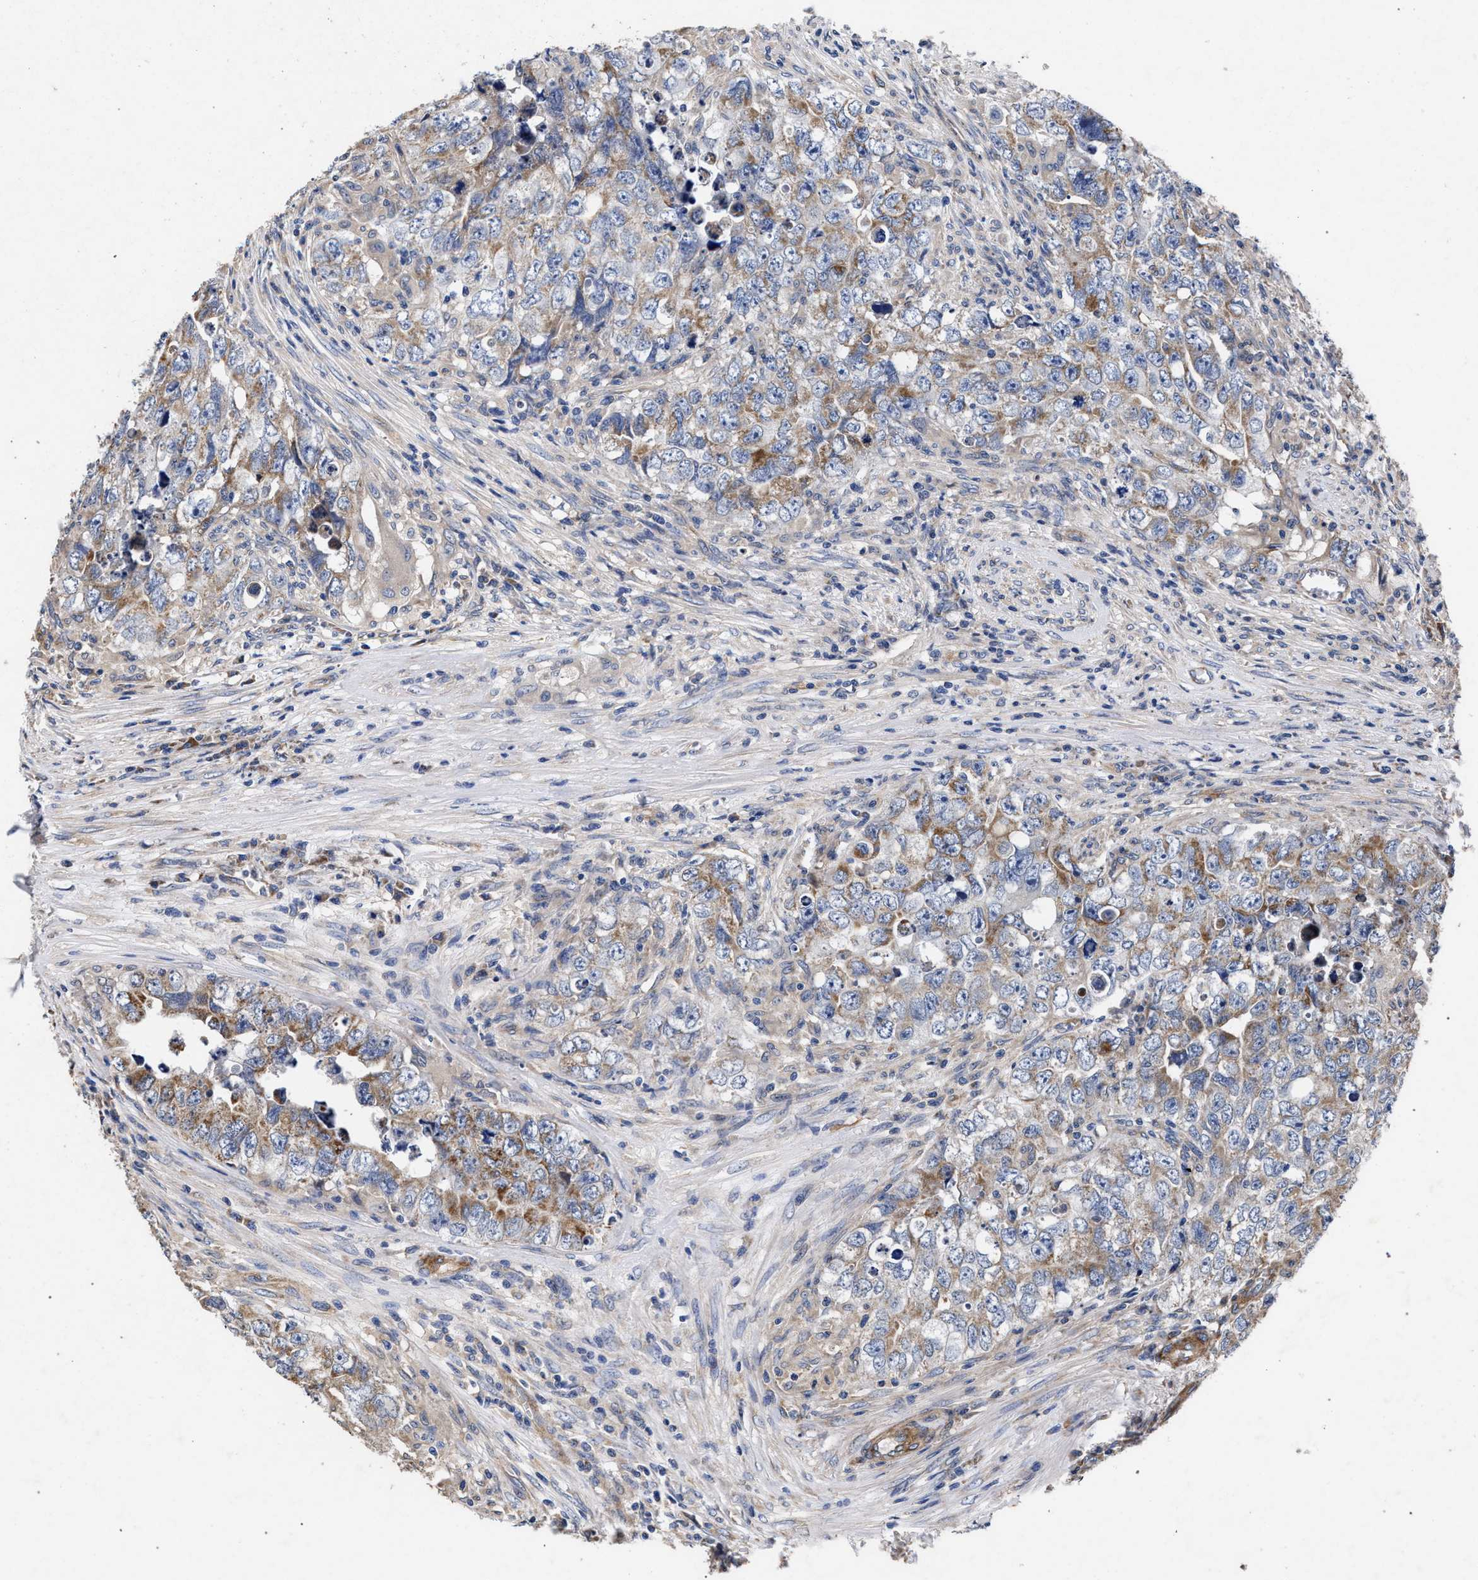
{"staining": {"intensity": "moderate", "quantity": ">75%", "location": "cytoplasmic/membranous"}, "tissue": "testis cancer", "cell_type": "Tumor cells", "image_type": "cancer", "snomed": [{"axis": "morphology", "description": "Seminoma, NOS"}, {"axis": "morphology", "description": "Carcinoma, Embryonal, NOS"}, {"axis": "topography", "description": "Testis"}], "caption": "Immunohistochemical staining of testis cancer reveals medium levels of moderate cytoplasmic/membranous expression in approximately >75% of tumor cells.", "gene": "CFAP95", "patient": {"sex": "male", "age": 43}}